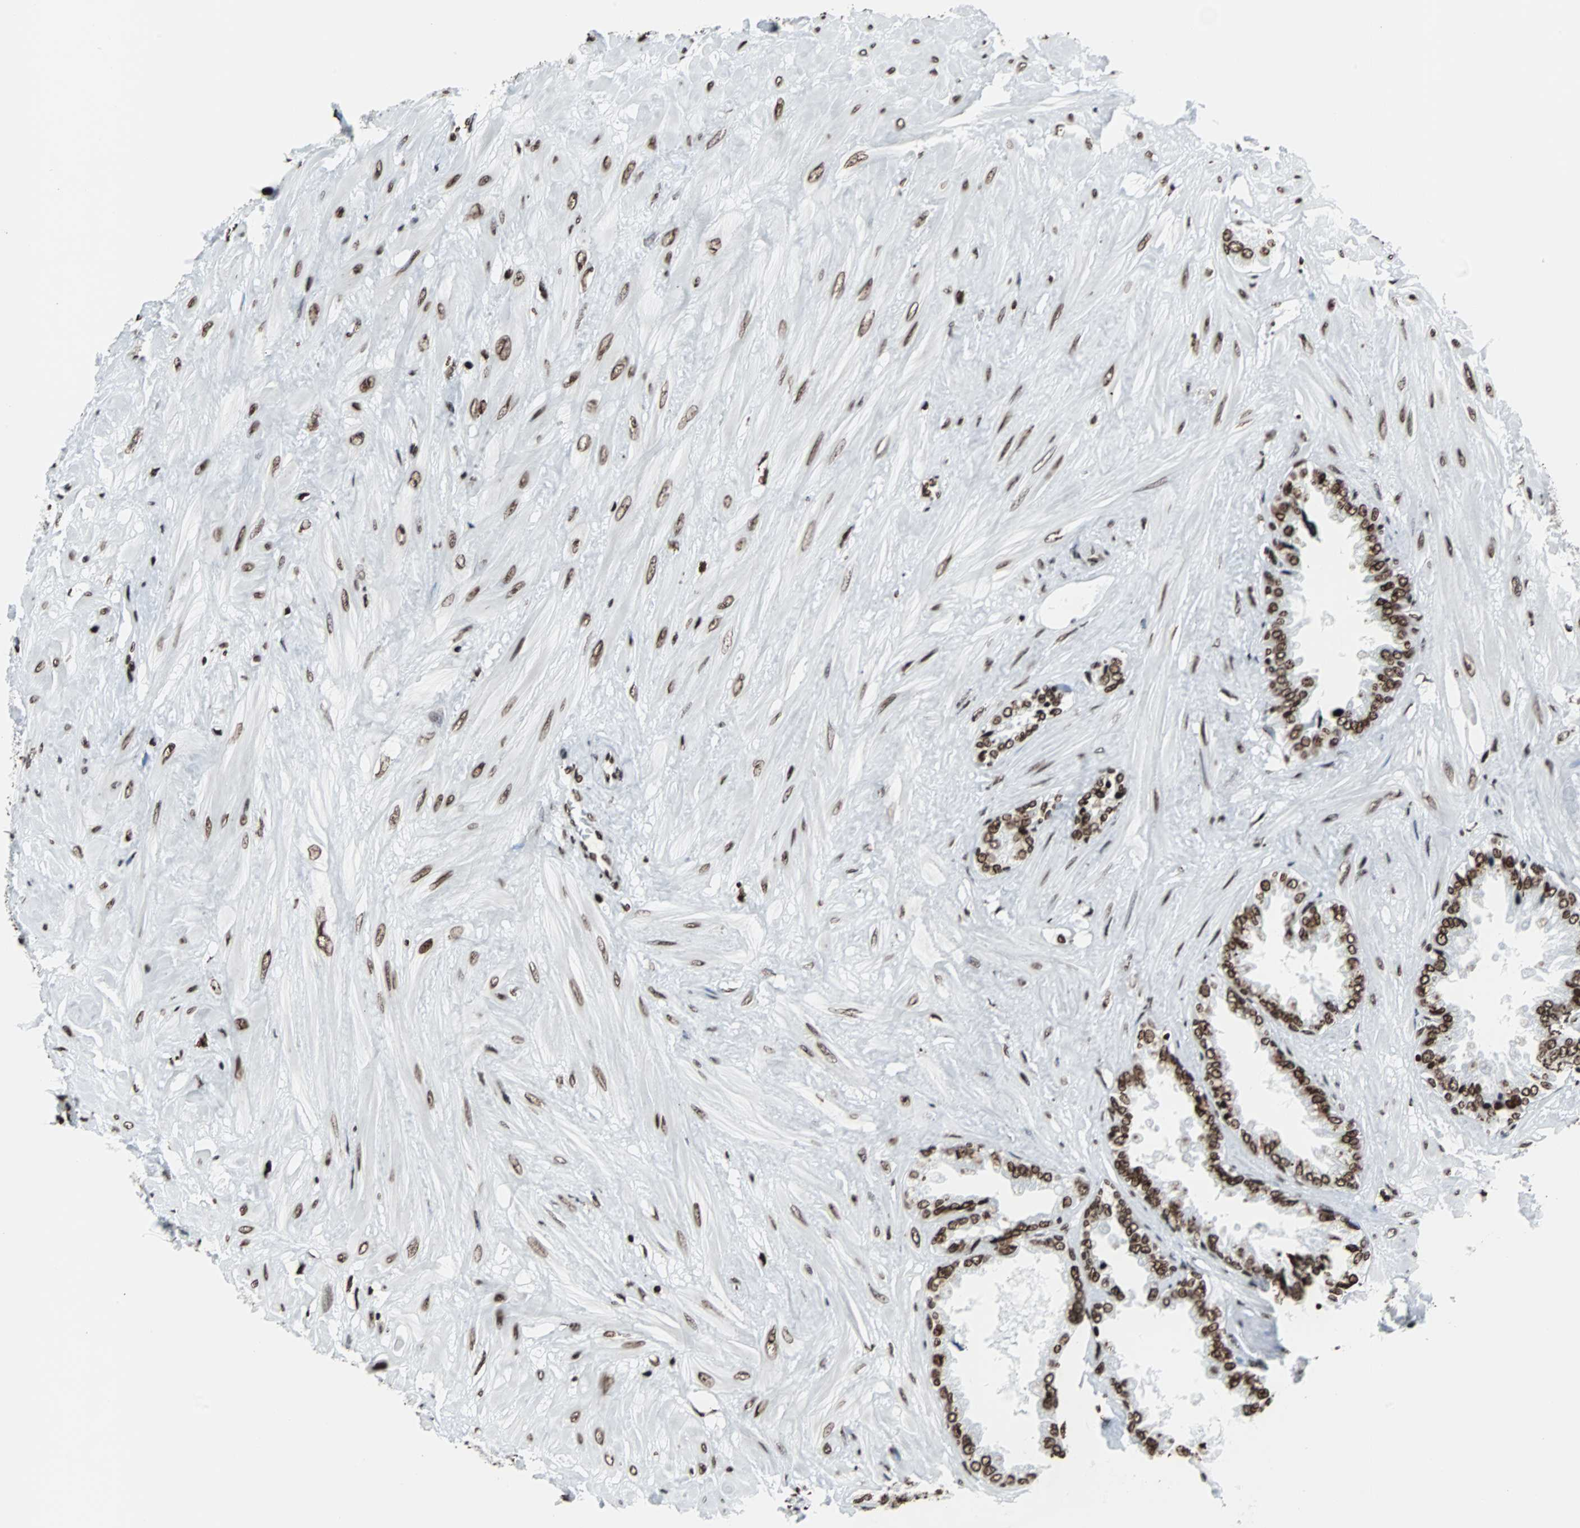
{"staining": {"intensity": "strong", "quantity": ">75%", "location": "nuclear"}, "tissue": "seminal vesicle", "cell_type": "Glandular cells", "image_type": "normal", "snomed": [{"axis": "morphology", "description": "Normal tissue, NOS"}, {"axis": "topography", "description": "Seminal veicle"}], "caption": "Immunohistochemical staining of normal seminal vesicle demonstrates >75% levels of strong nuclear protein staining in approximately >75% of glandular cells. The staining was performed using DAB to visualize the protein expression in brown, while the nuclei were stained in blue with hematoxylin (Magnification: 20x).", "gene": "H2BC18", "patient": {"sex": "male", "age": 46}}